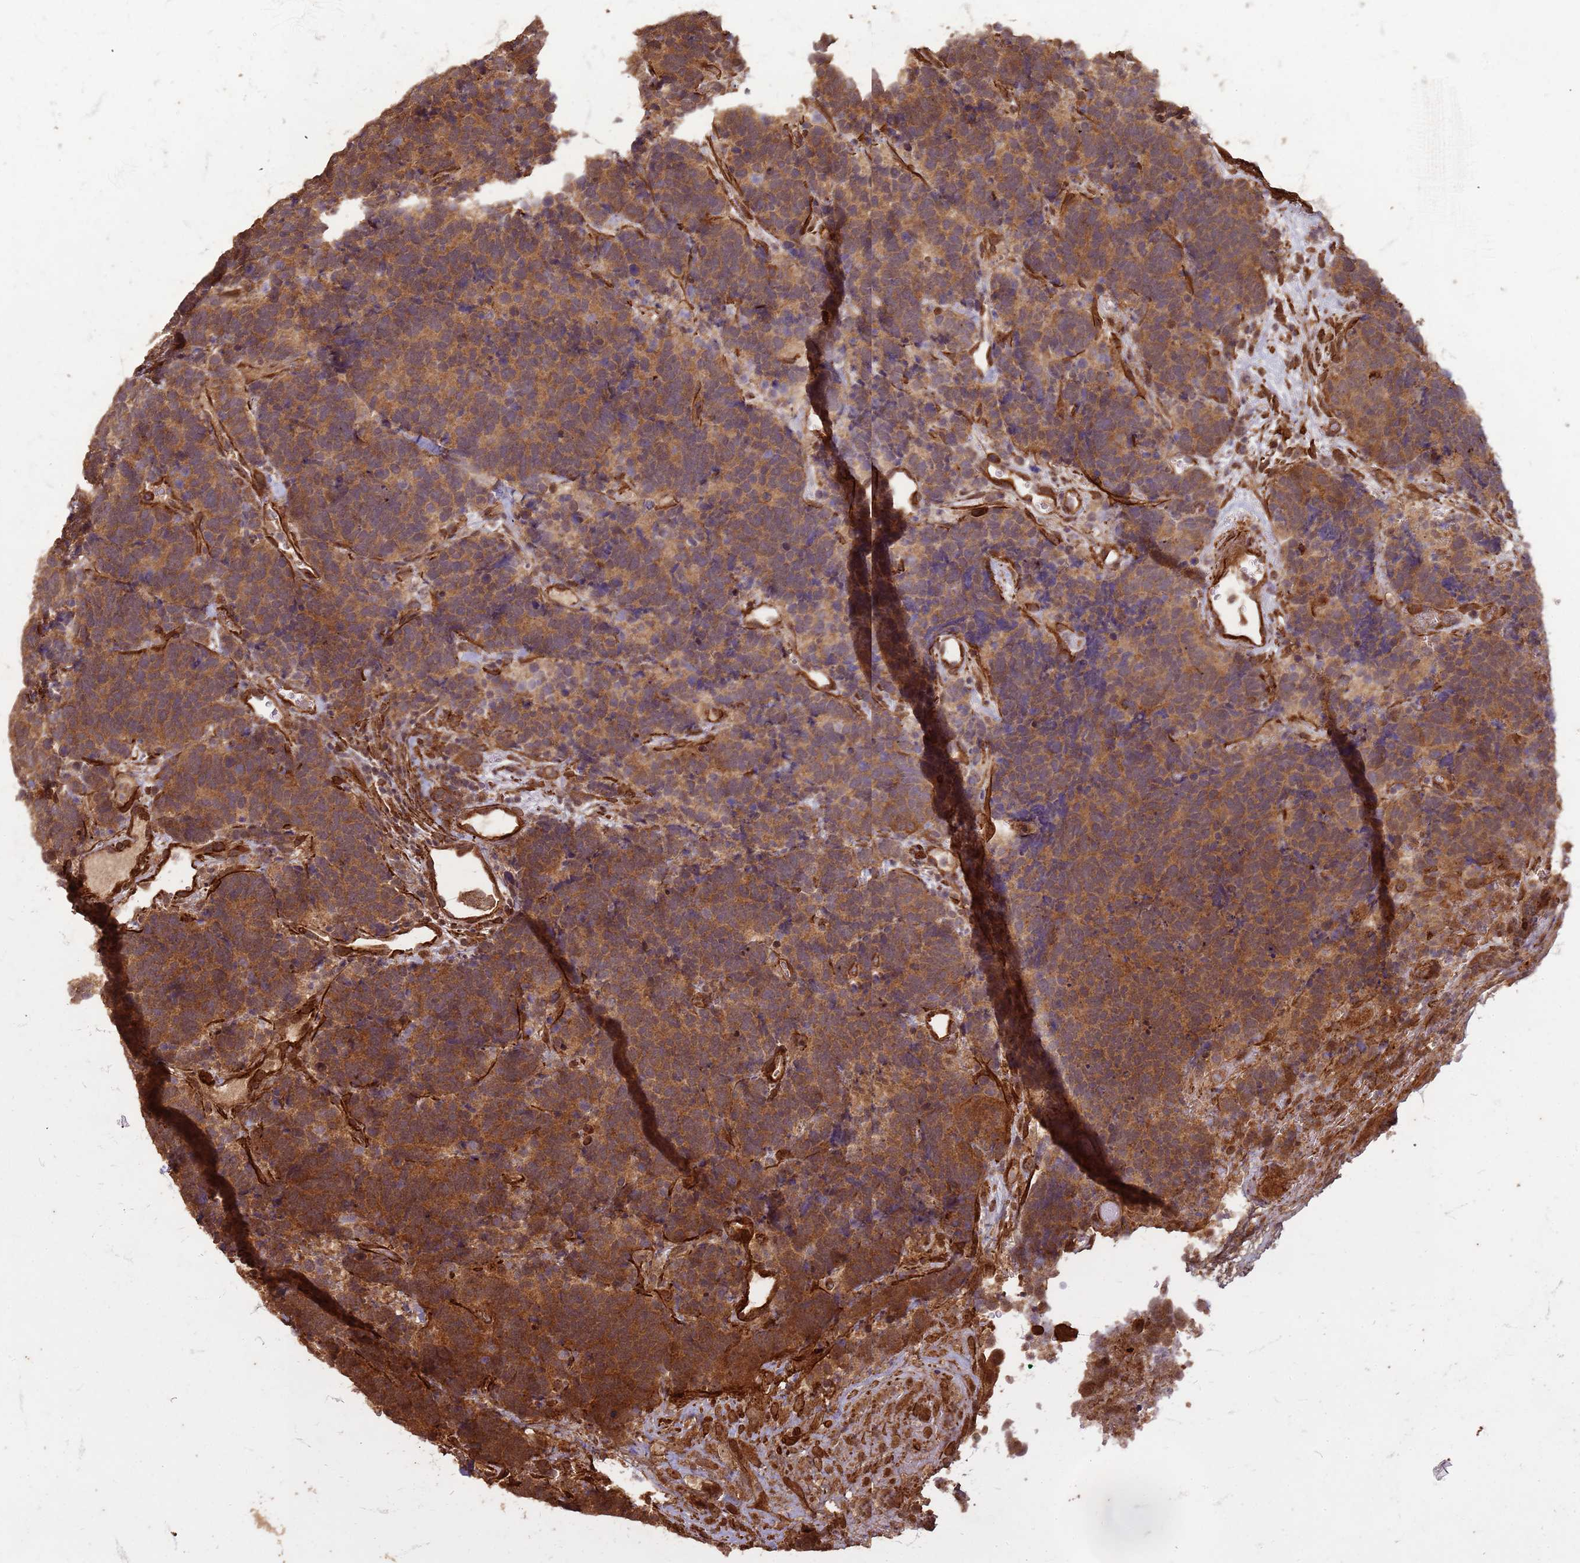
{"staining": {"intensity": "moderate", "quantity": ">75%", "location": "cytoplasmic/membranous"}, "tissue": "carcinoid", "cell_type": "Tumor cells", "image_type": "cancer", "snomed": [{"axis": "morphology", "description": "Carcinoma, NOS"}, {"axis": "morphology", "description": "Carcinoid, malignant, NOS"}, {"axis": "topography", "description": "Urinary bladder"}], "caption": "DAB (3,3'-diaminobenzidine) immunohistochemical staining of malignant carcinoid displays moderate cytoplasmic/membranous protein positivity in approximately >75% of tumor cells.", "gene": "KIF26A", "patient": {"sex": "male", "age": 57}}